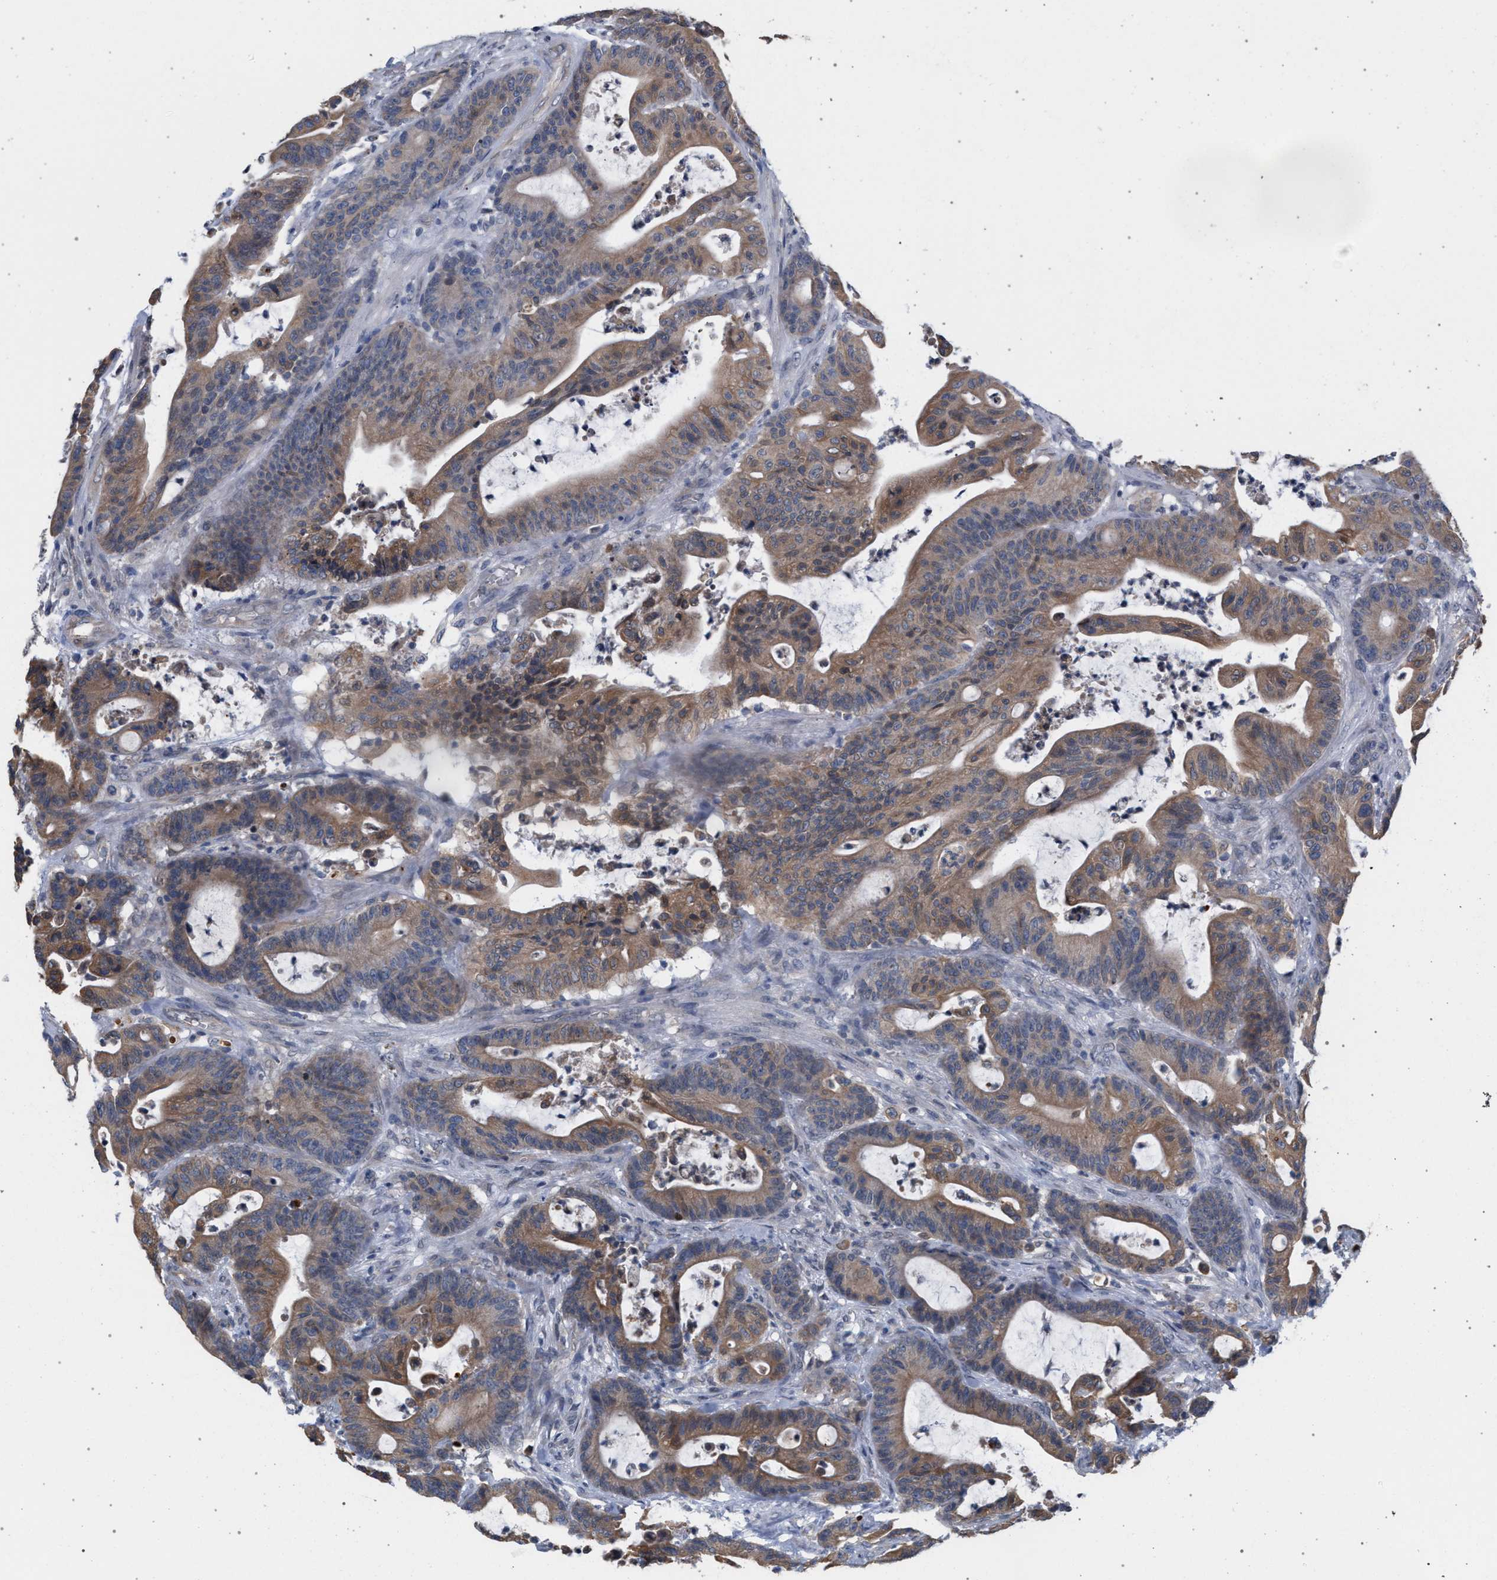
{"staining": {"intensity": "moderate", "quantity": "25%-75%", "location": "cytoplasmic/membranous"}, "tissue": "colorectal cancer", "cell_type": "Tumor cells", "image_type": "cancer", "snomed": [{"axis": "morphology", "description": "Adenocarcinoma, NOS"}, {"axis": "topography", "description": "Colon"}], "caption": "High-magnification brightfield microscopy of adenocarcinoma (colorectal) stained with DAB (brown) and counterstained with hematoxylin (blue). tumor cells exhibit moderate cytoplasmic/membranous staining is seen in about25%-75% of cells.", "gene": "ARPC5L", "patient": {"sex": "female", "age": 84}}